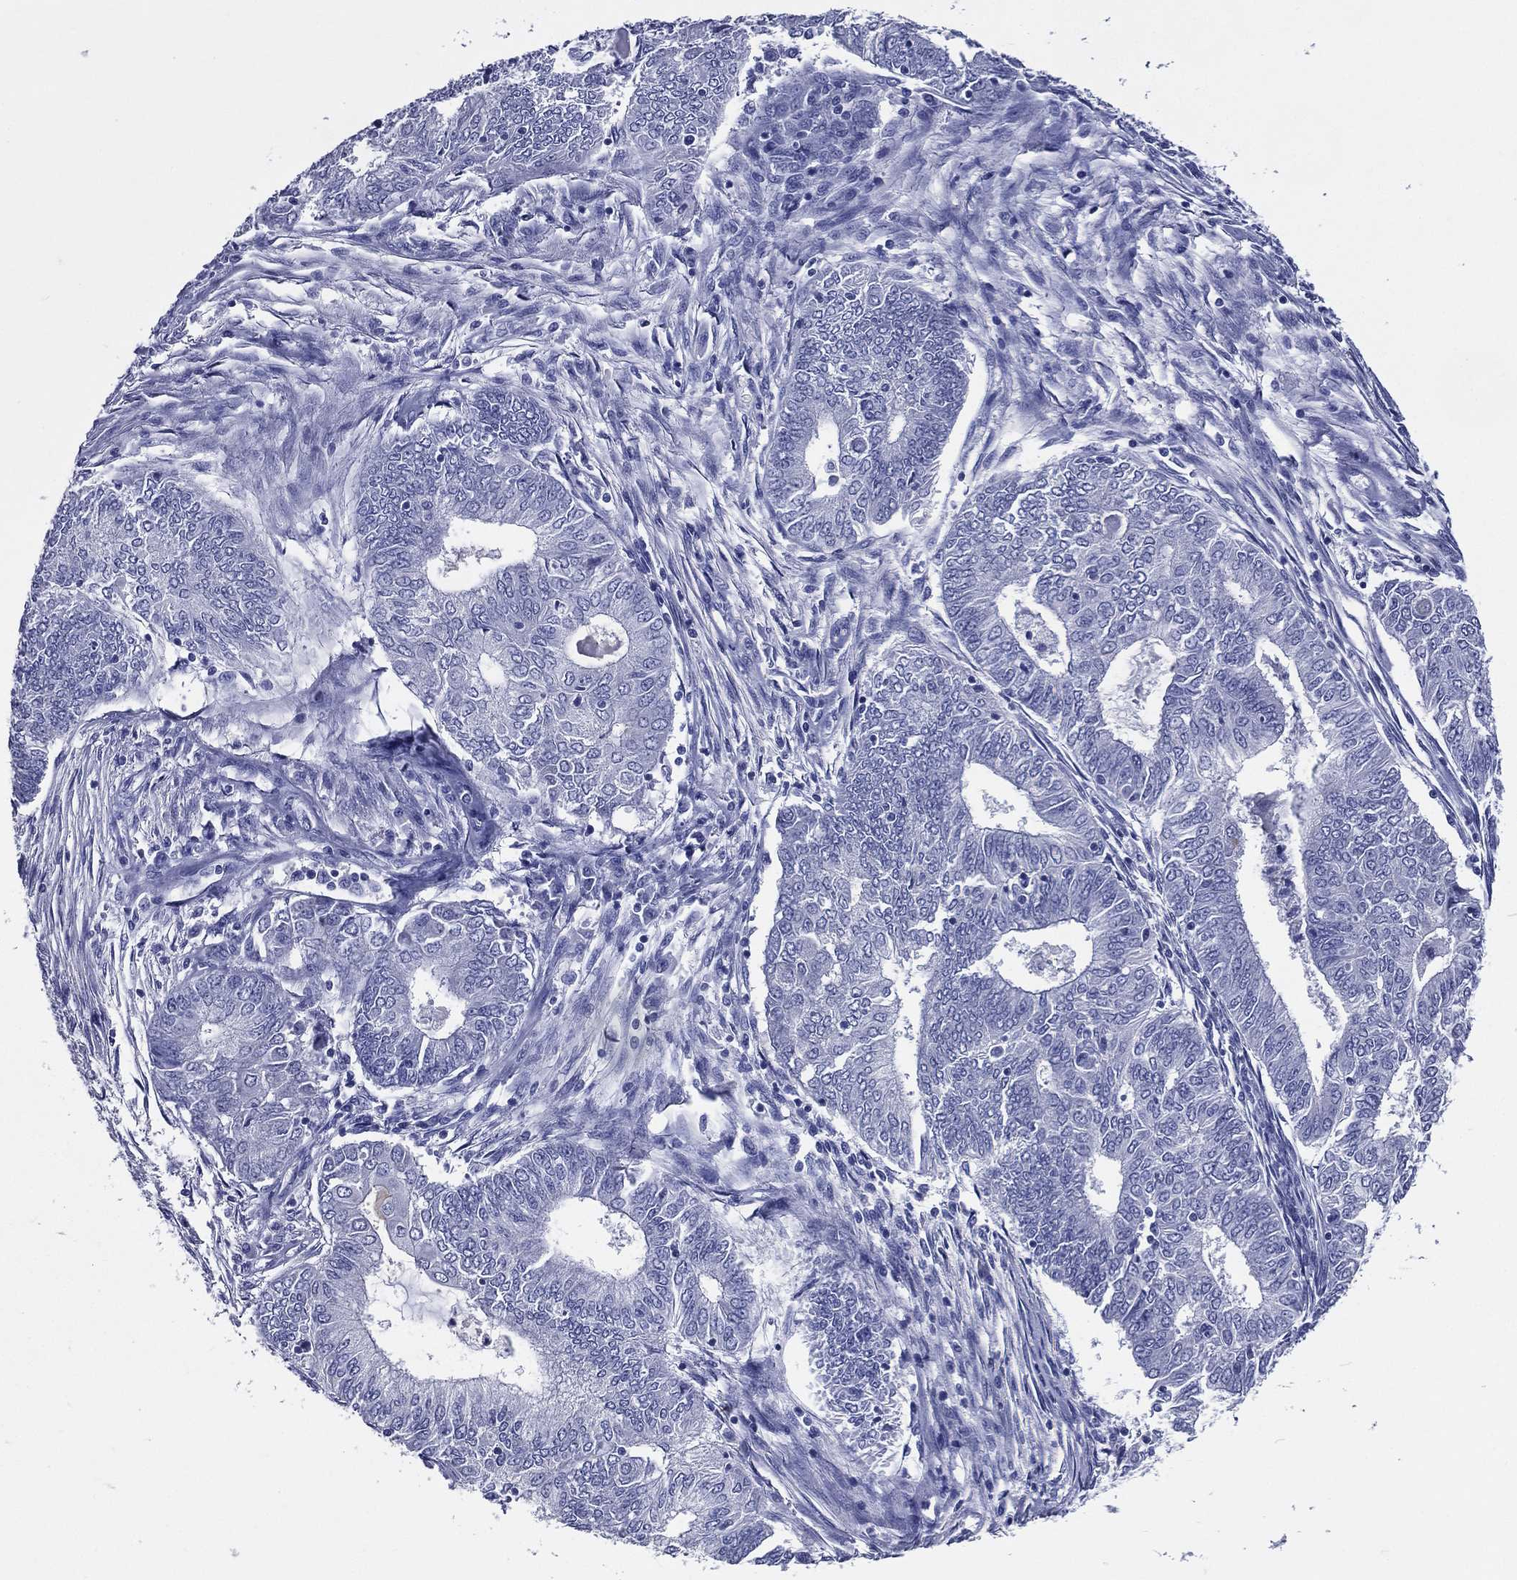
{"staining": {"intensity": "negative", "quantity": "none", "location": "none"}, "tissue": "endometrial cancer", "cell_type": "Tumor cells", "image_type": "cancer", "snomed": [{"axis": "morphology", "description": "Adenocarcinoma, NOS"}, {"axis": "topography", "description": "Endometrium"}], "caption": "The immunohistochemistry (IHC) micrograph has no significant staining in tumor cells of adenocarcinoma (endometrial) tissue.", "gene": "ACE2", "patient": {"sex": "female", "age": 62}}